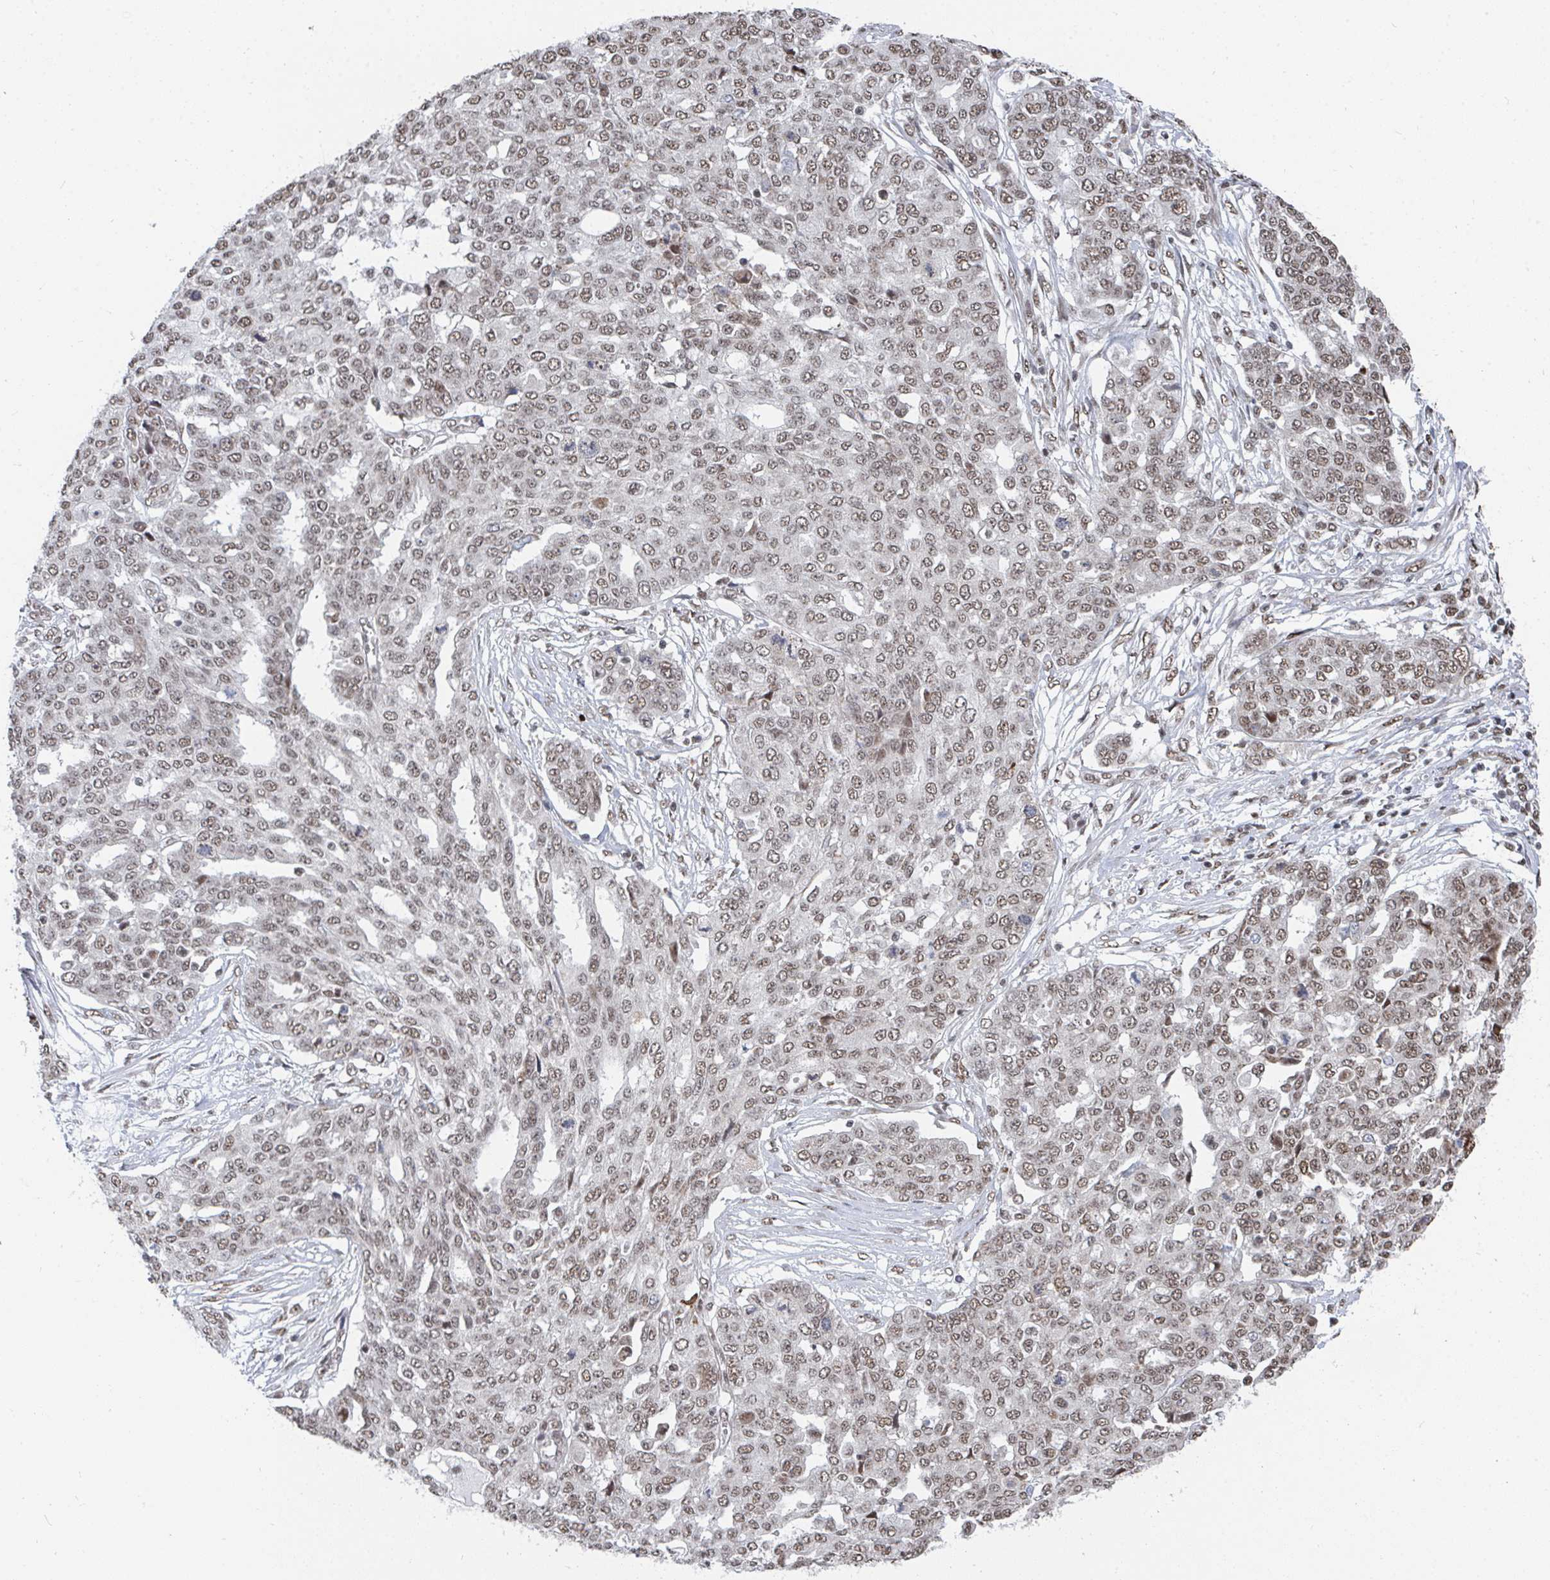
{"staining": {"intensity": "weak", "quantity": ">75%", "location": "nuclear"}, "tissue": "ovarian cancer", "cell_type": "Tumor cells", "image_type": "cancer", "snomed": [{"axis": "morphology", "description": "Cystadenocarcinoma, serous, NOS"}, {"axis": "topography", "description": "Soft tissue"}, {"axis": "topography", "description": "Ovary"}], "caption": "Immunohistochemical staining of ovarian cancer exhibits low levels of weak nuclear protein positivity in about >75% of tumor cells.", "gene": "MBNL1", "patient": {"sex": "female", "age": 57}}